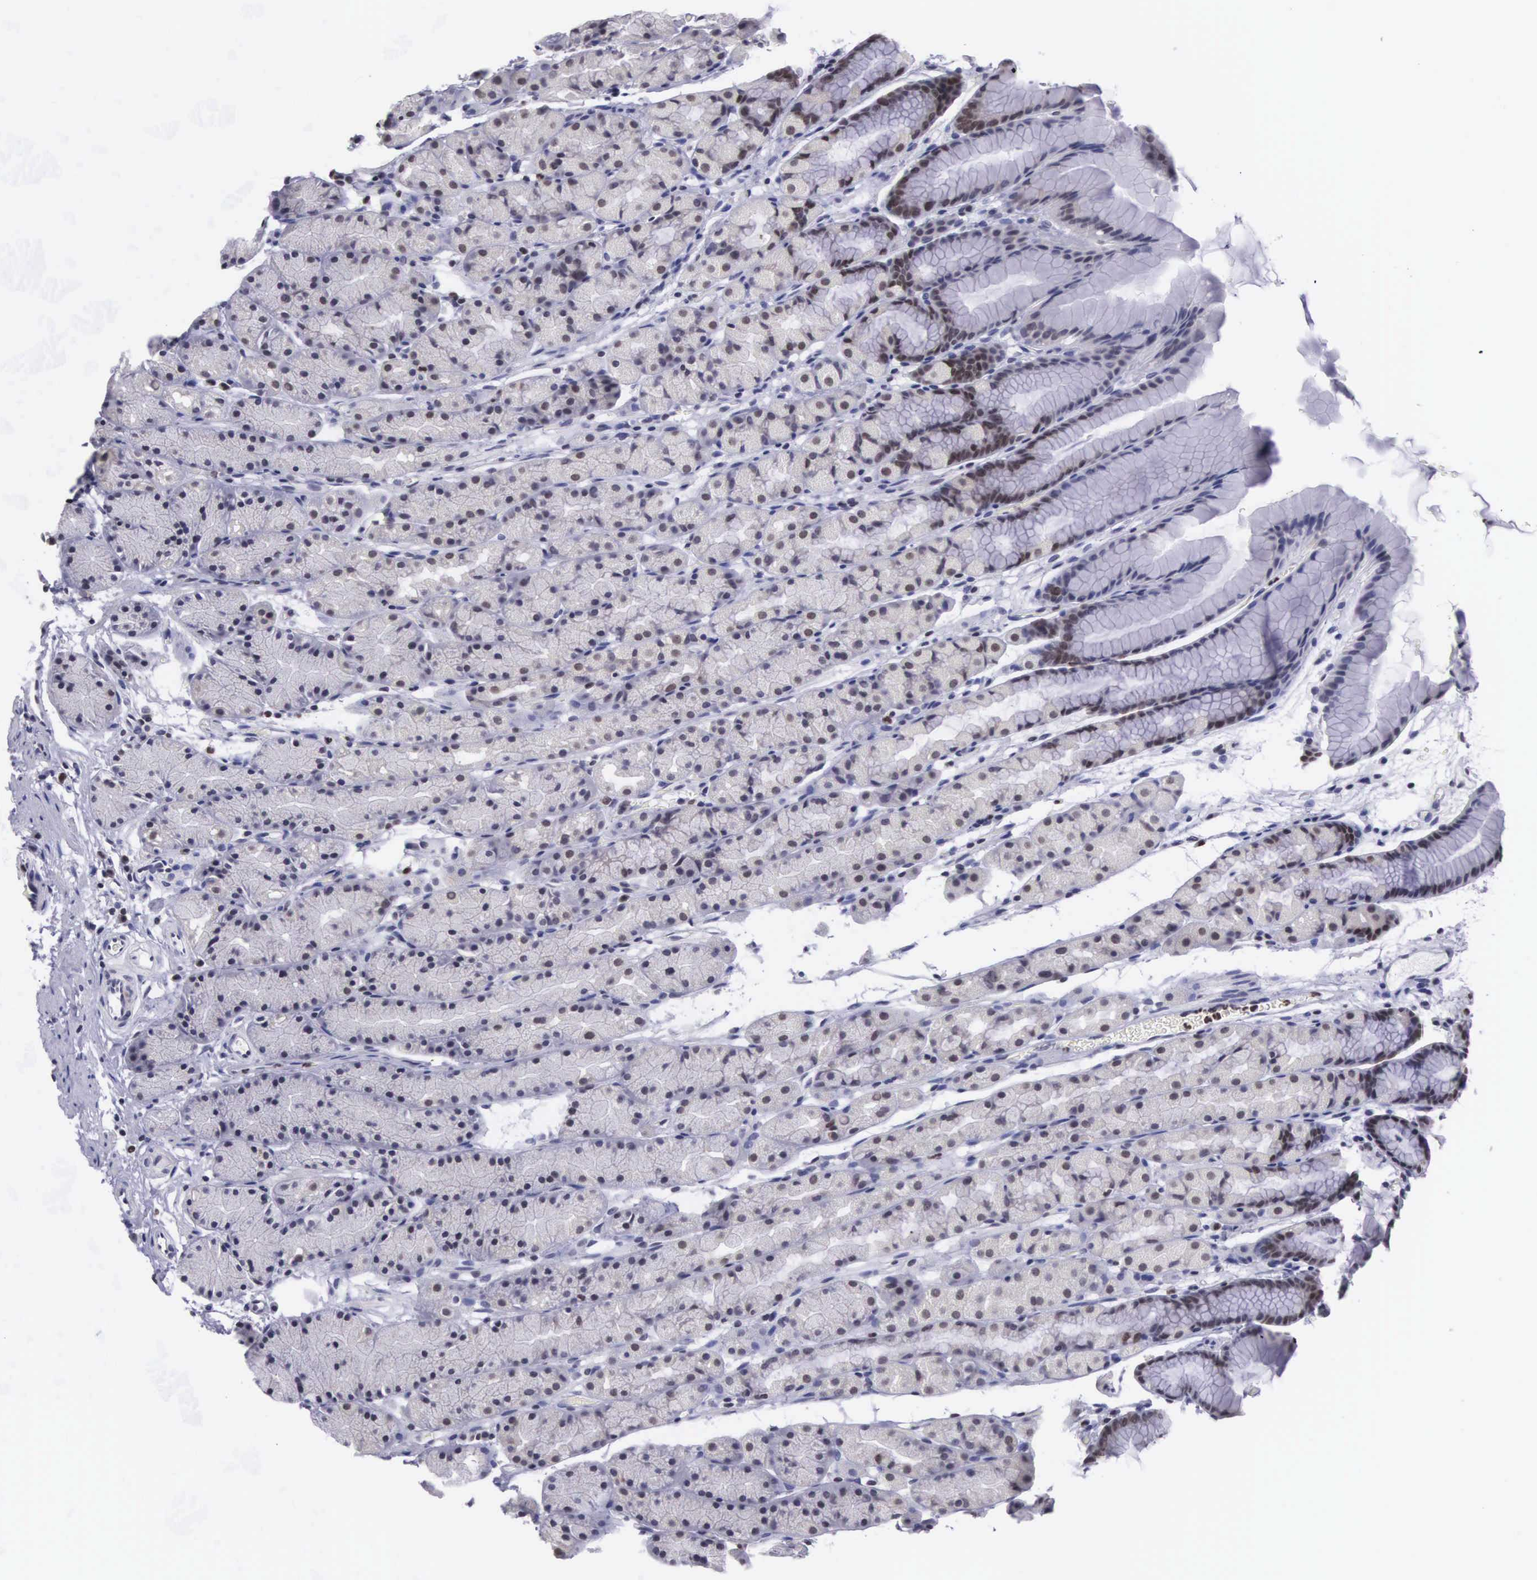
{"staining": {"intensity": "moderate", "quantity": "25%-75%", "location": "nuclear"}, "tissue": "stomach", "cell_type": "Glandular cells", "image_type": "normal", "snomed": [{"axis": "morphology", "description": "Normal tissue, NOS"}, {"axis": "topography", "description": "Esophagus"}, {"axis": "topography", "description": "Stomach, upper"}], "caption": "This histopathology image demonstrates immunohistochemistry staining of normal human stomach, with medium moderate nuclear positivity in approximately 25%-75% of glandular cells.", "gene": "VRK1", "patient": {"sex": "male", "age": 47}}